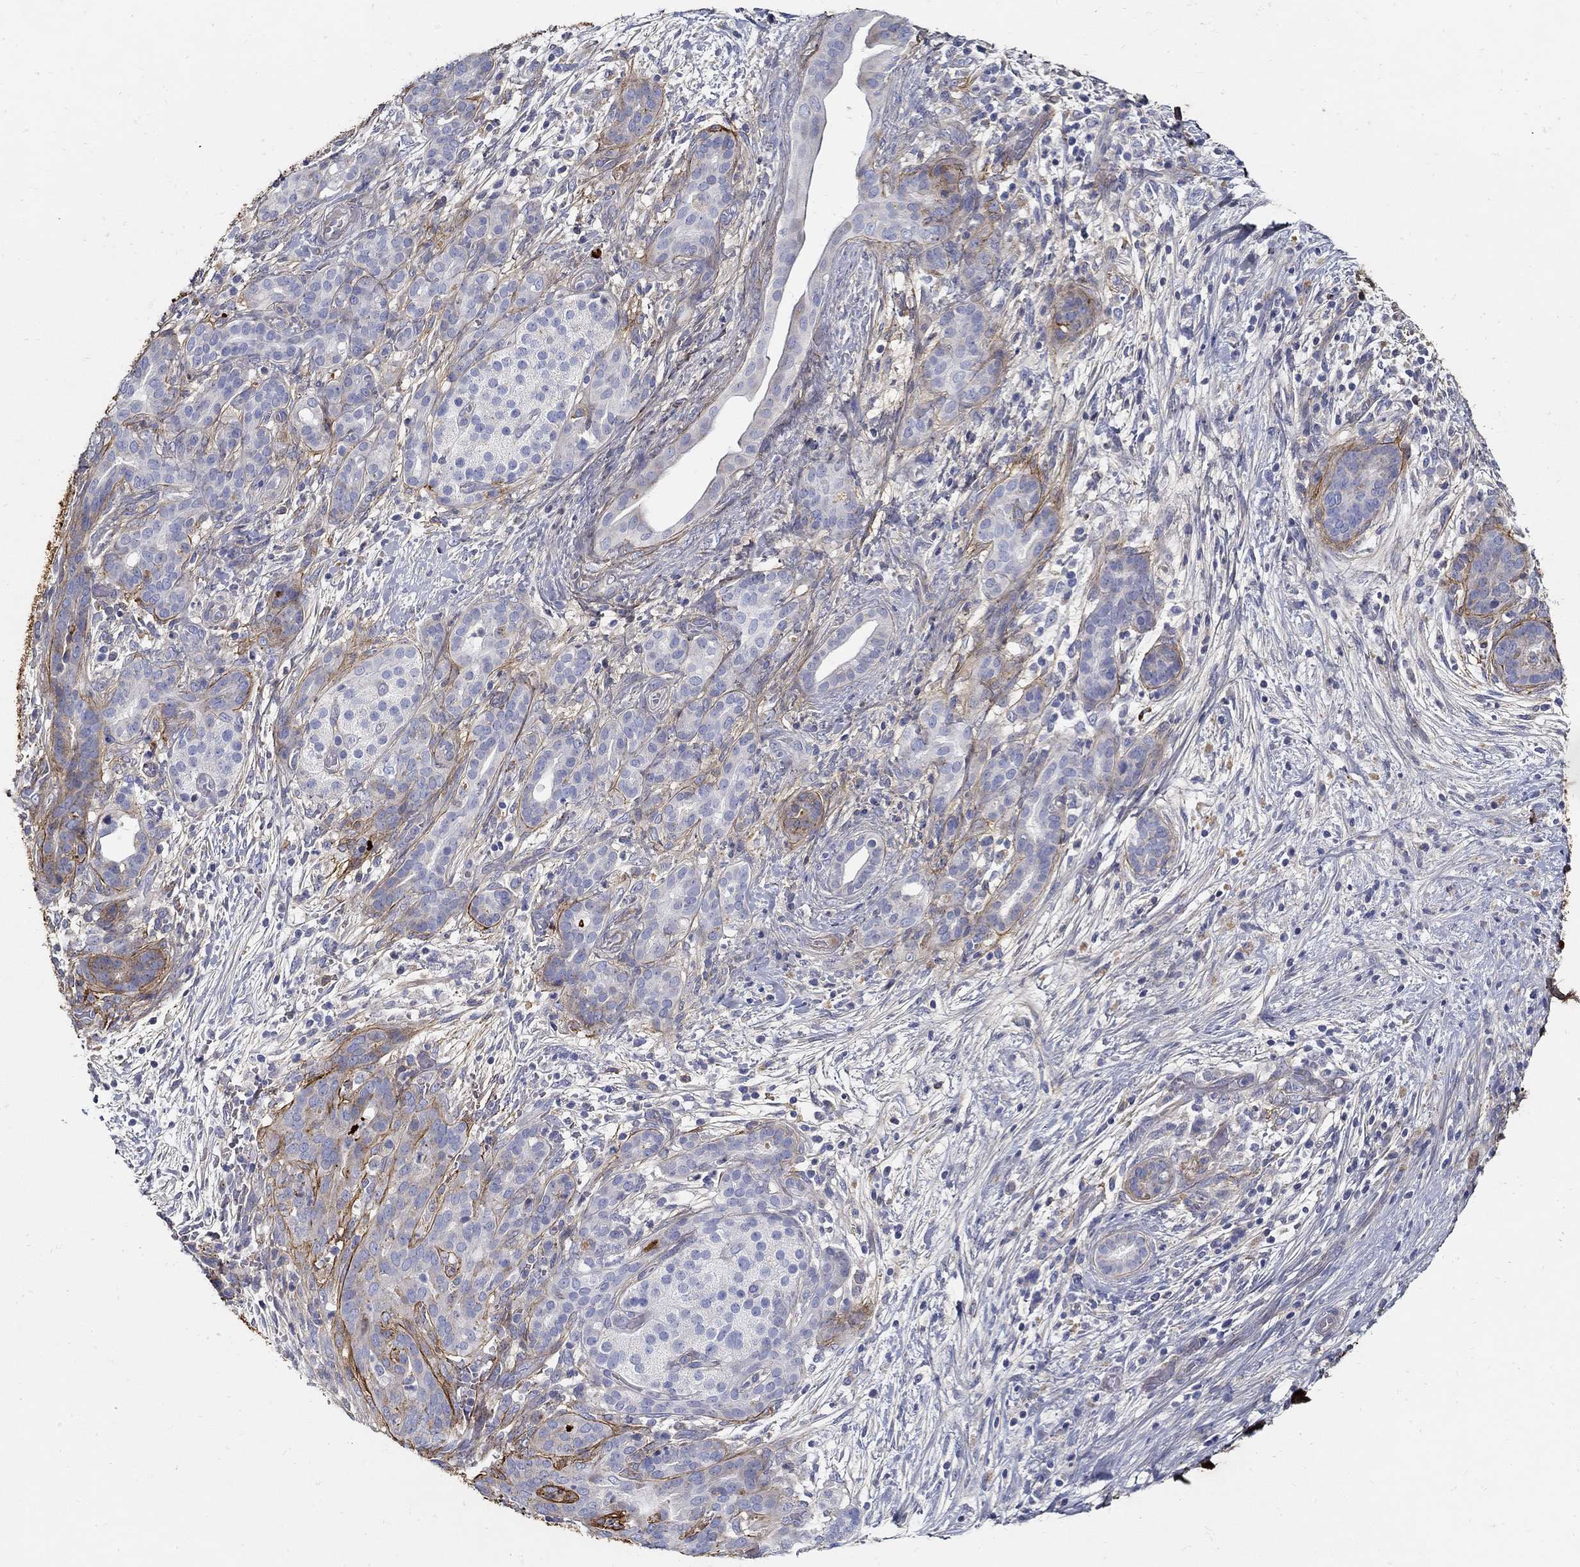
{"staining": {"intensity": "strong", "quantity": "<25%", "location": "cytoplasmic/membranous"}, "tissue": "pancreatic cancer", "cell_type": "Tumor cells", "image_type": "cancer", "snomed": [{"axis": "morphology", "description": "Adenocarcinoma, NOS"}, {"axis": "topography", "description": "Pancreas"}], "caption": "Strong cytoplasmic/membranous staining for a protein is seen in approximately <25% of tumor cells of pancreatic cancer (adenocarcinoma) using immunohistochemistry.", "gene": "TGFBI", "patient": {"sex": "male", "age": 44}}